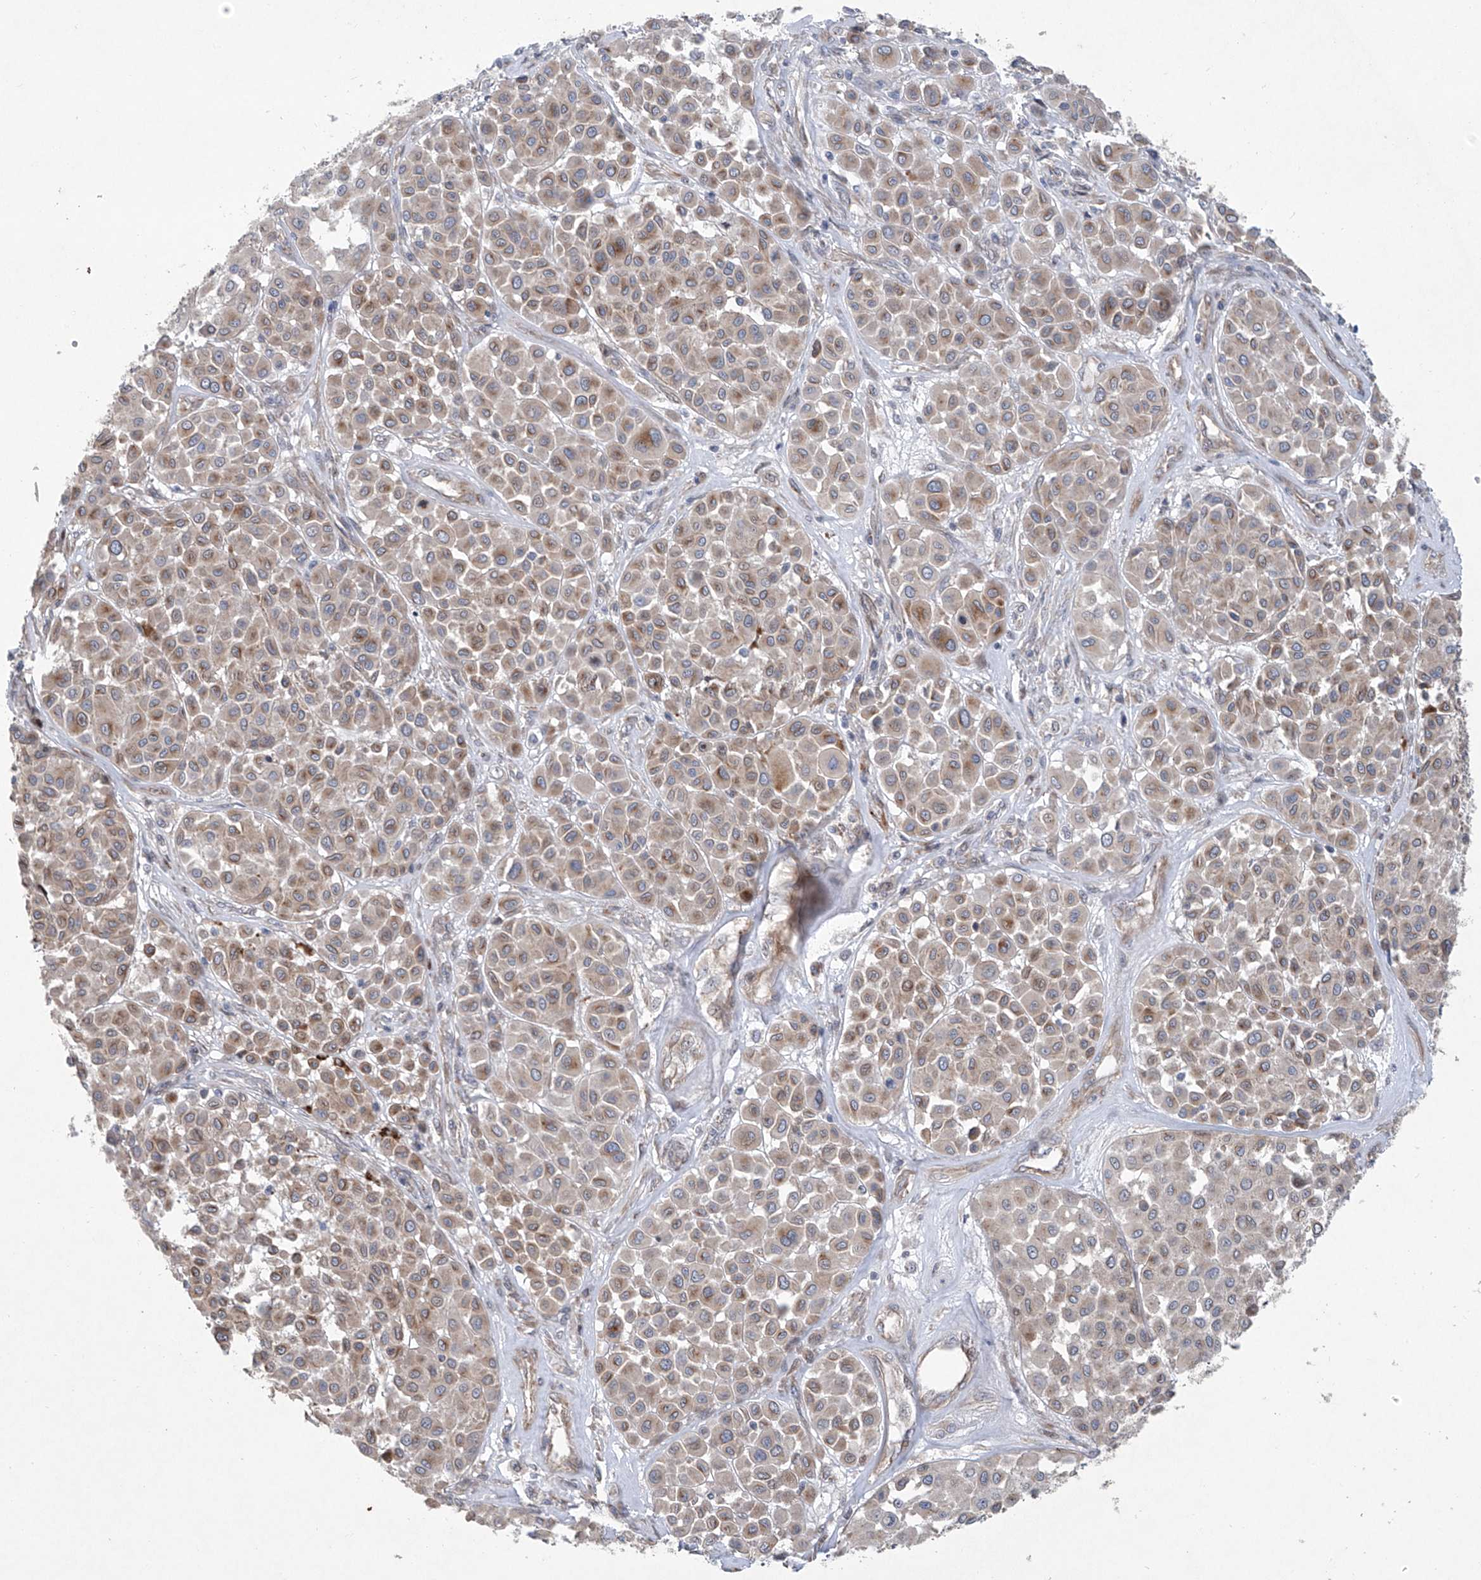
{"staining": {"intensity": "weak", "quantity": "25%-75%", "location": "cytoplasmic/membranous"}, "tissue": "melanoma", "cell_type": "Tumor cells", "image_type": "cancer", "snomed": [{"axis": "morphology", "description": "Malignant melanoma, Metastatic site"}, {"axis": "topography", "description": "Soft tissue"}], "caption": "Malignant melanoma (metastatic site) was stained to show a protein in brown. There is low levels of weak cytoplasmic/membranous staining in about 25%-75% of tumor cells.", "gene": "KLC4", "patient": {"sex": "male", "age": 41}}